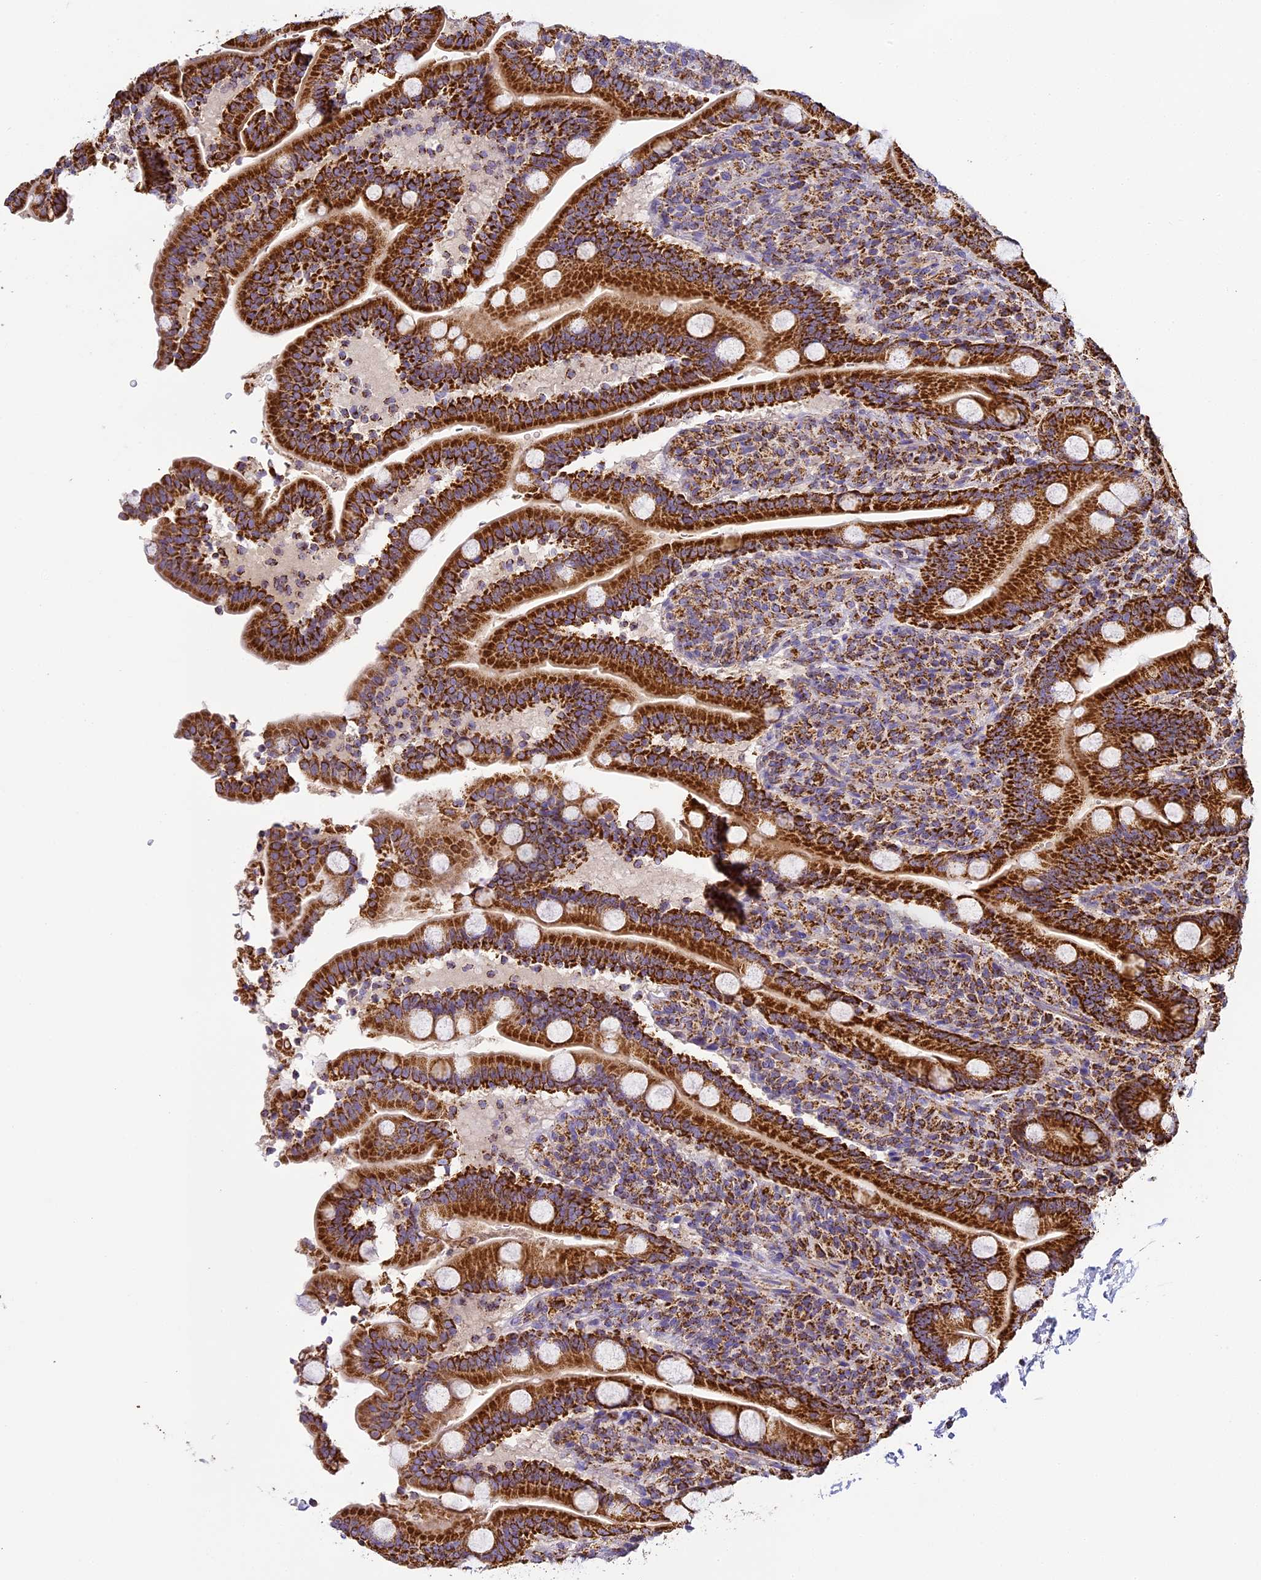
{"staining": {"intensity": "strong", "quantity": ">75%", "location": "cytoplasmic/membranous"}, "tissue": "duodenum", "cell_type": "Glandular cells", "image_type": "normal", "snomed": [{"axis": "morphology", "description": "Normal tissue, NOS"}, {"axis": "topography", "description": "Duodenum"}], "caption": "Strong cytoplasmic/membranous protein staining is present in approximately >75% of glandular cells in duodenum. The protein is shown in brown color, while the nuclei are stained blue.", "gene": "STK17A", "patient": {"sex": "male", "age": 35}}